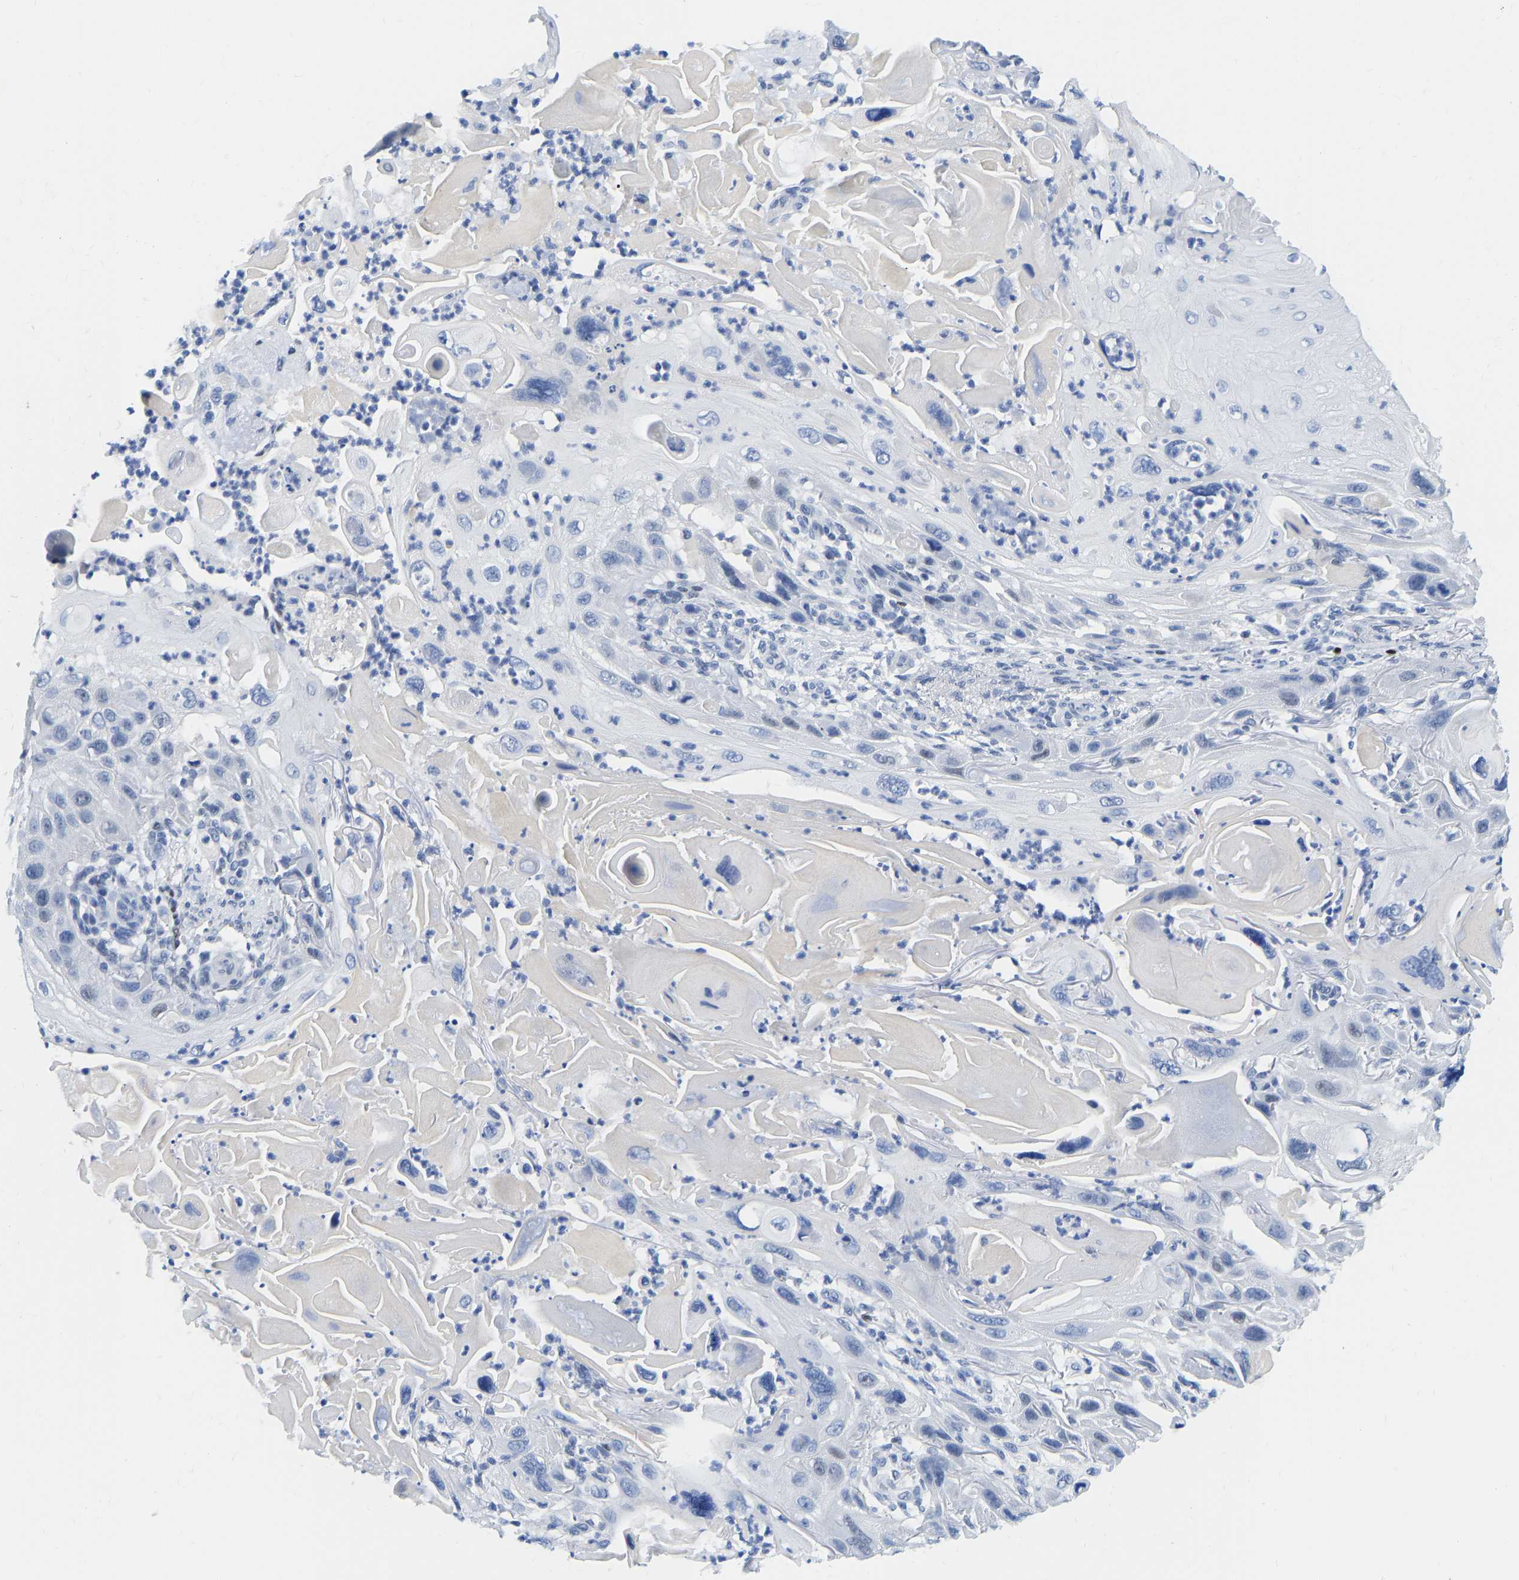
{"staining": {"intensity": "negative", "quantity": "none", "location": "none"}, "tissue": "skin cancer", "cell_type": "Tumor cells", "image_type": "cancer", "snomed": [{"axis": "morphology", "description": "Squamous cell carcinoma, NOS"}, {"axis": "topography", "description": "Skin"}], "caption": "Immunohistochemical staining of human skin cancer shows no significant expression in tumor cells.", "gene": "TCF7", "patient": {"sex": "female", "age": 77}}